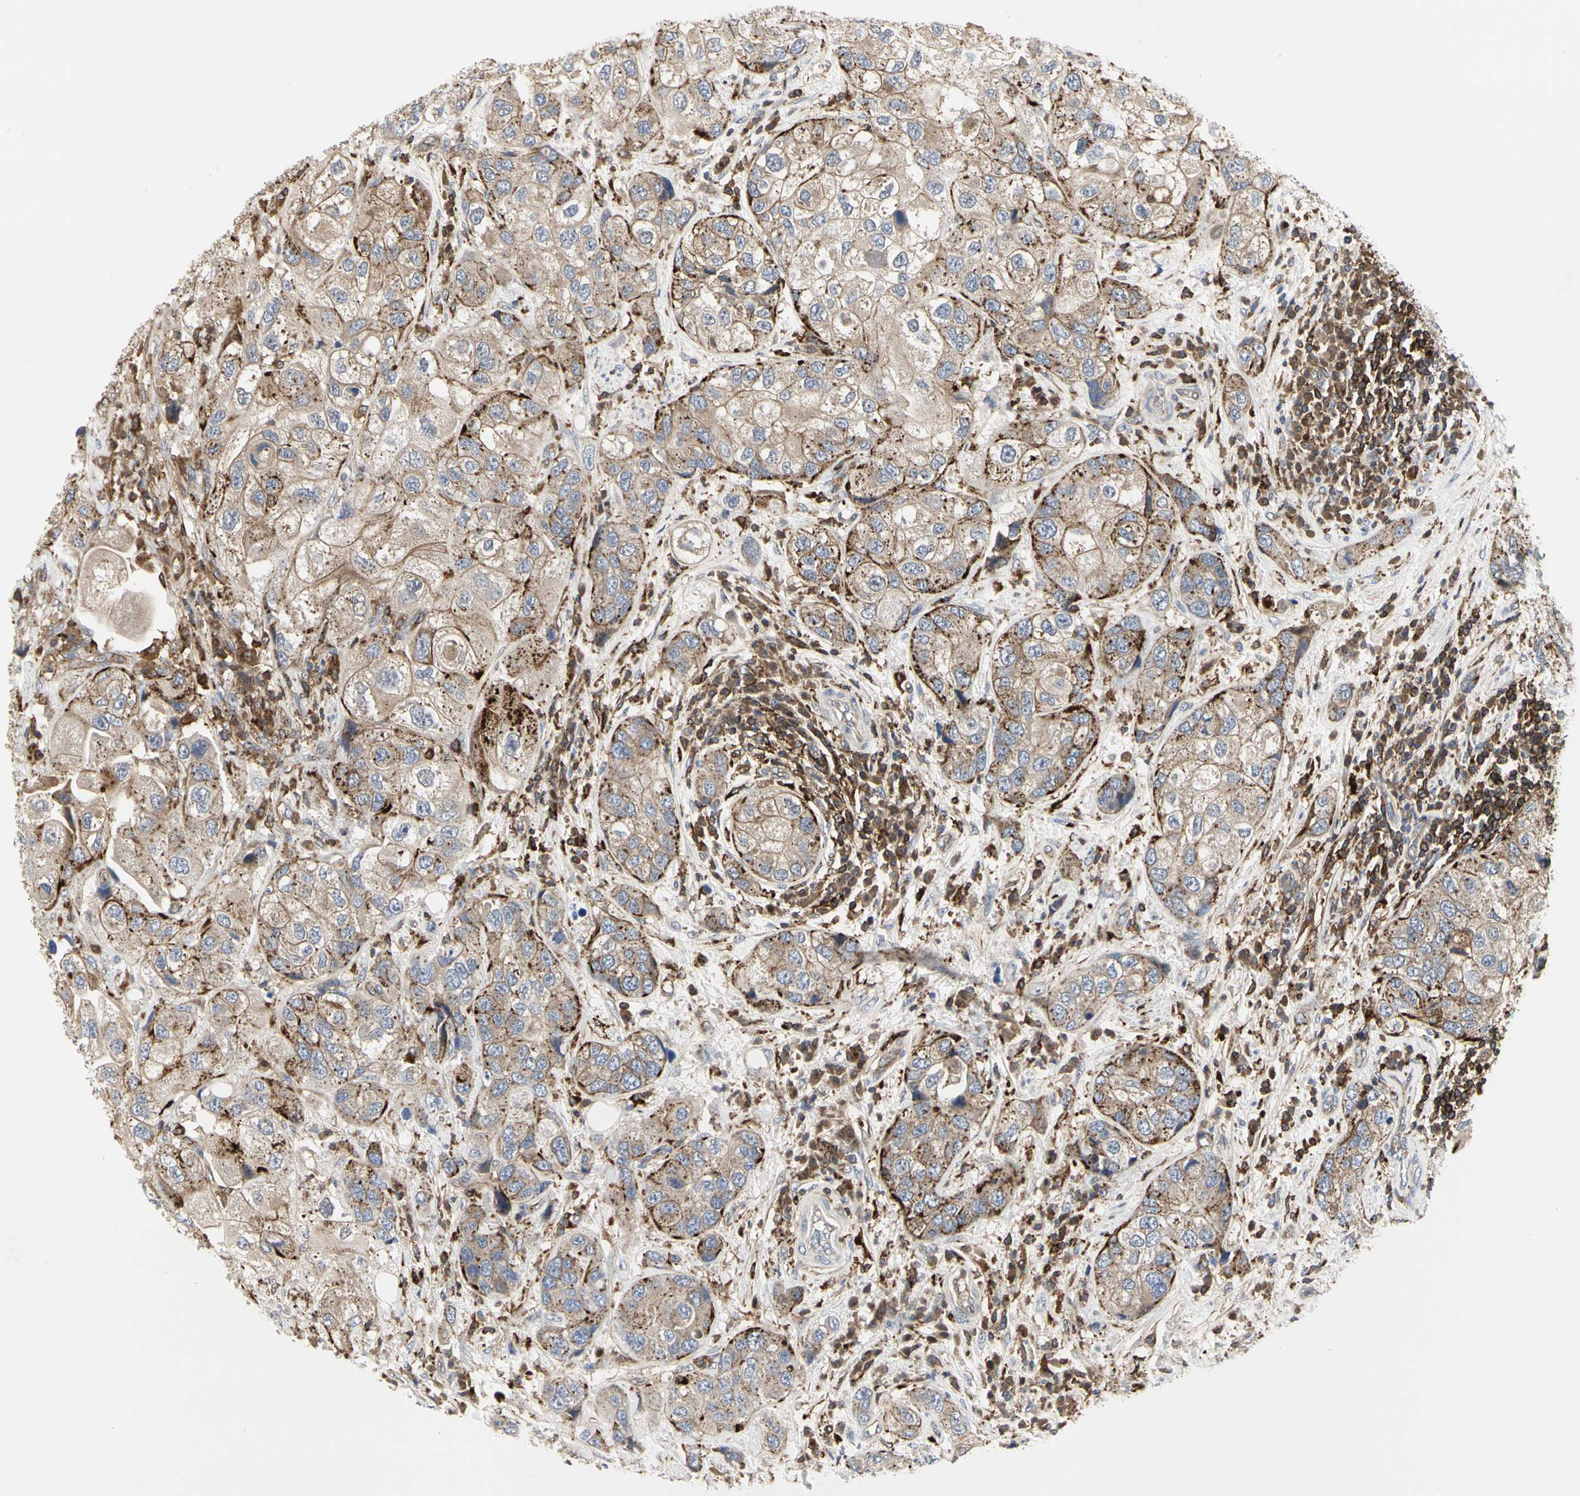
{"staining": {"intensity": "moderate", "quantity": "25%-75%", "location": "cytoplasmic/membranous"}, "tissue": "urothelial cancer", "cell_type": "Tumor cells", "image_type": "cancer", "snomed": [{"axis": "morphology", "description": "Urothelial carcinoma, High grade"}, {"axis": "topography", "description": "Urinary bladder"}], "caption": "Protein expression analysis of urothelial cancer displays moderate cytoplasmic/membranous staining in about 25%-75% of tumor cells. The protein of interest is stained brown, and the nuclei are stained in blue (DAB IHC with brightfield microscopy, high magnification).", "gene": "NAPG", "patient": {"sex": "female", "age": 64}}